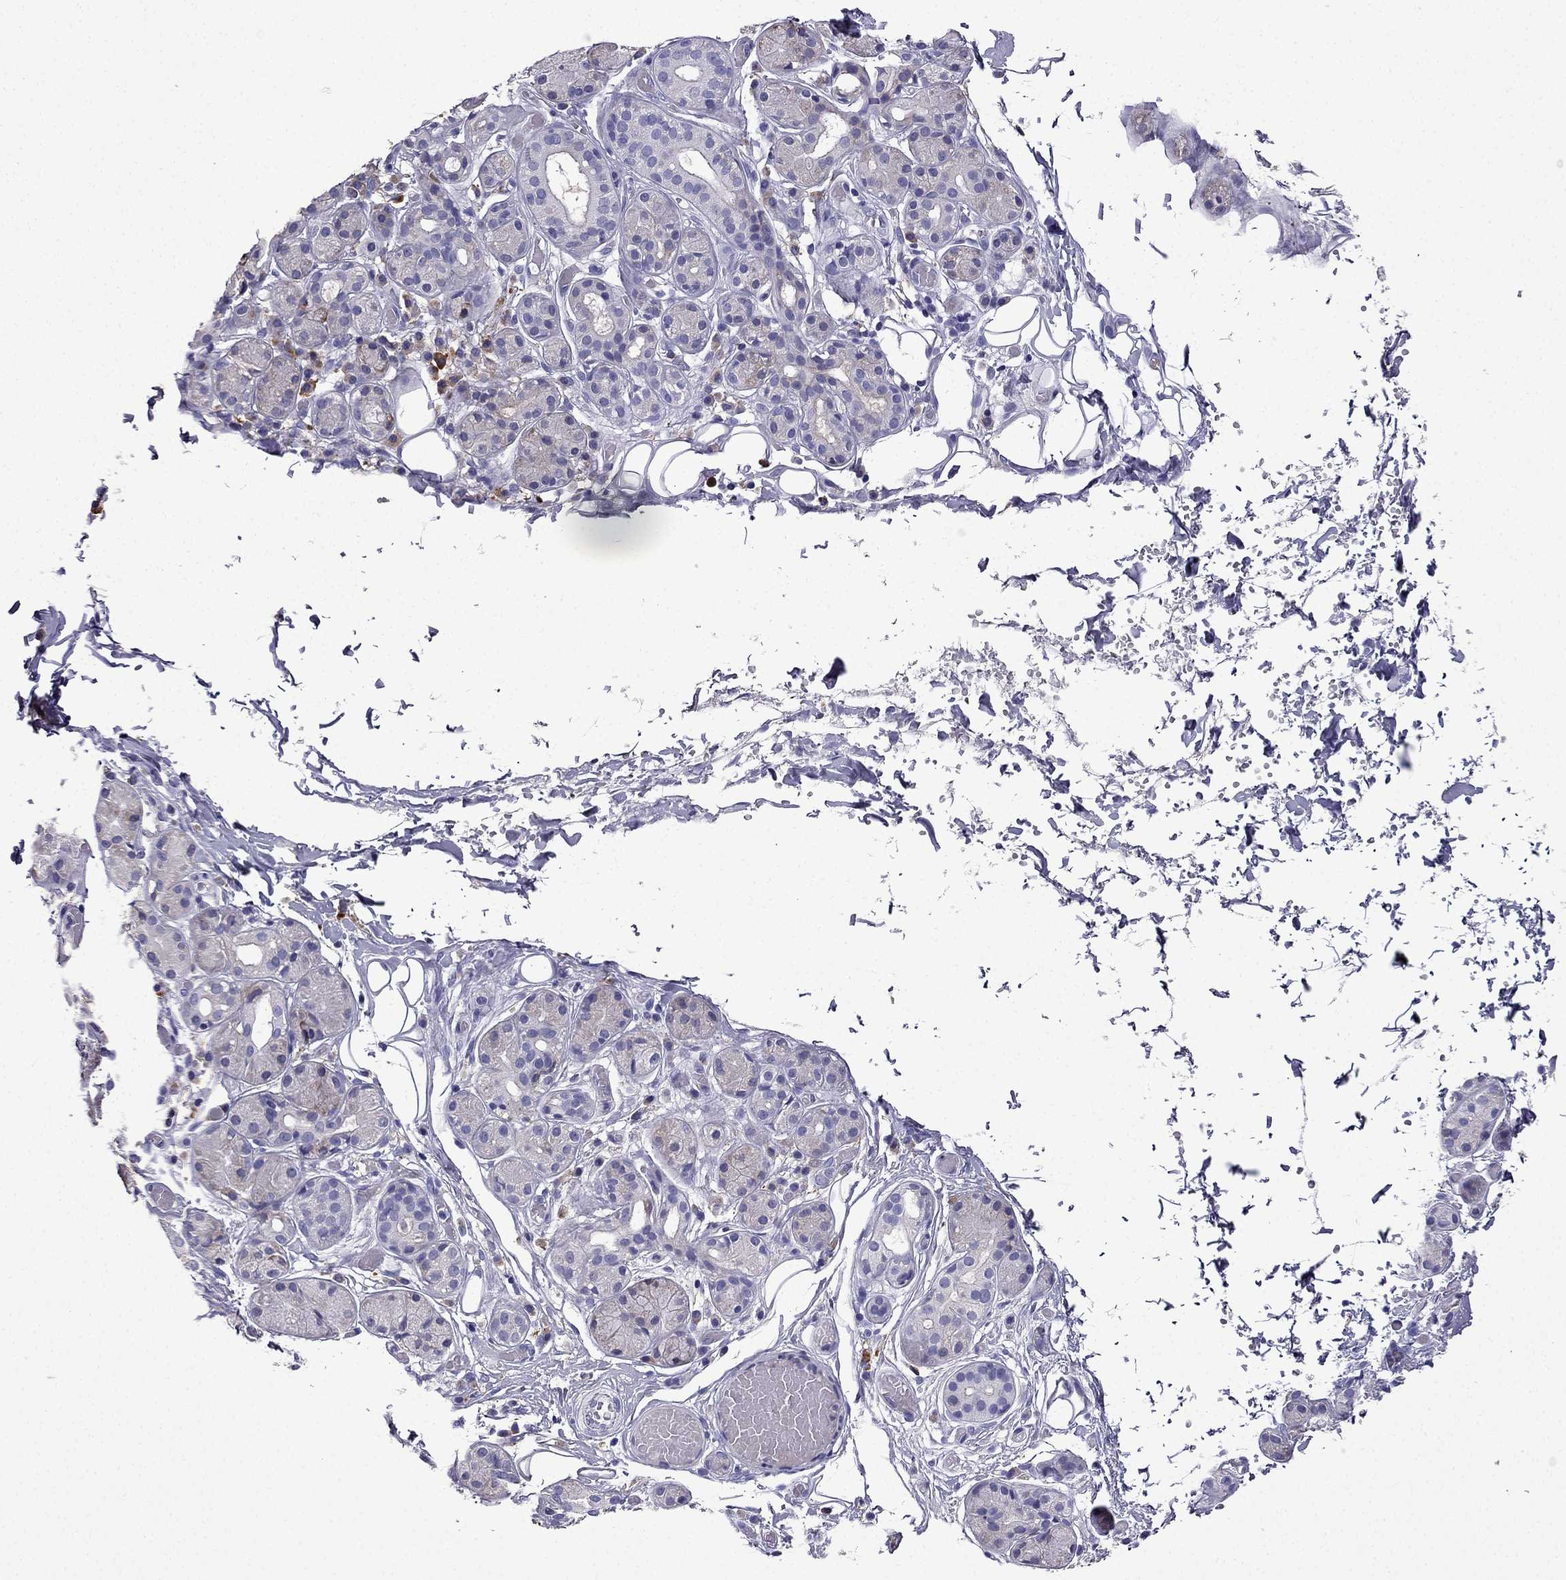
{"staining": {"intensity": "moderate", "quantity": "<25%", "location": "cytoplasmic/membranous"}, "tissue": "salivary gland", "cell_type": "Glandular cells", "image_type": "normal", "snomed": [{"axis": "morphology", "description": "Normal tissue, NOS"}, {"axis": "topography", "description": "Salivary gland"}, {"axis": "topography", "description": "Peripheral nerve tissue"}], "caption": "A low amount of moderate cytoplasmic/membranous positivity is seen in approximately <25% of glandular cells in benign salivary gland. (IHC, brightfield microscopy, high magnification).", "gene": "TSSK4", "patient": {"sex": "male", "age": 71}}